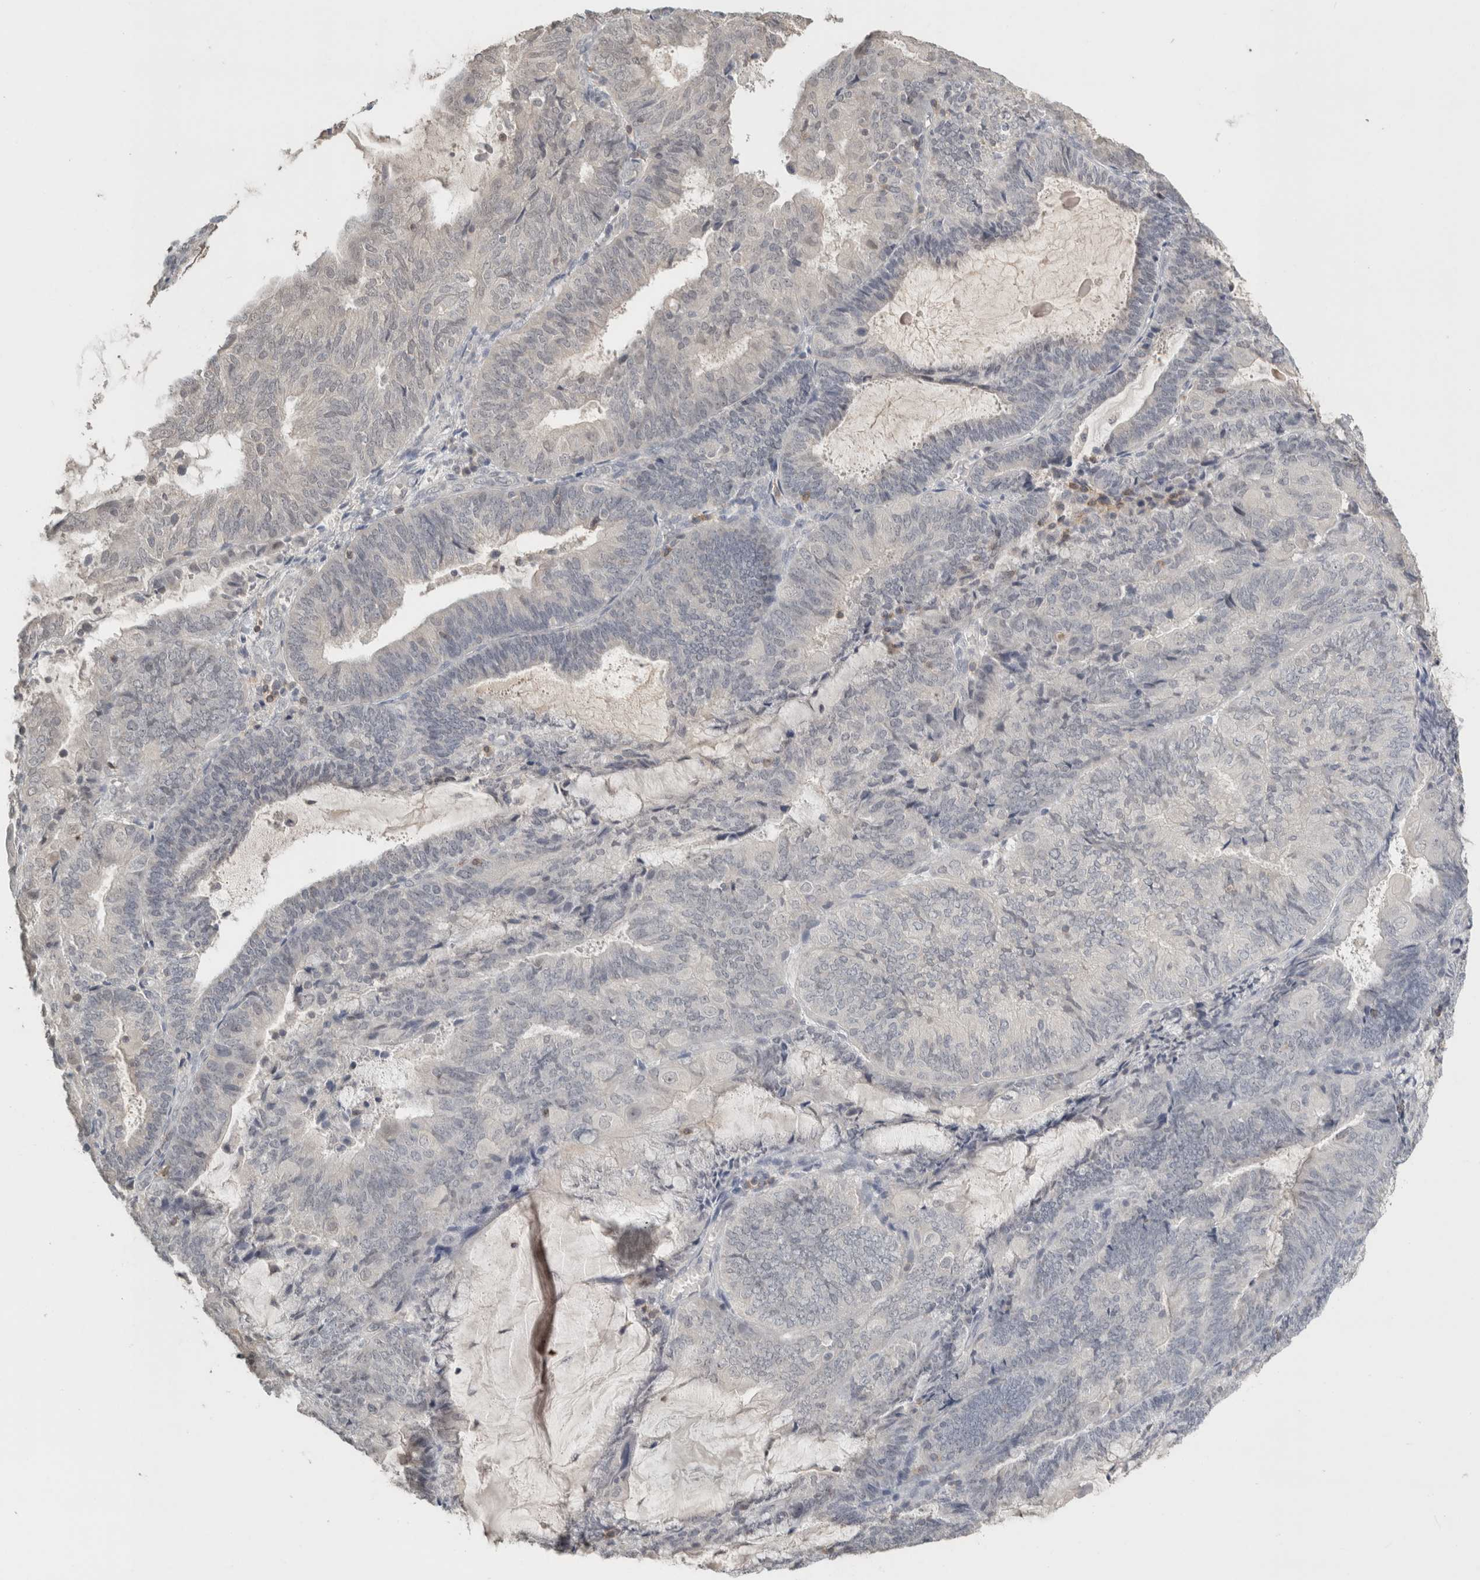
{"staining": {"intensity": "negative", "quantity": "none", "location": "none"}, "tissue": "endometrial cancer", "cell_type": "Tumor cells", "image_type": "cancer", "snomed": [{"axis": "morphology", "description": "Adenocarcinoma, NOS"}, {"axis": "topography", "description": "Endometrium"}], "caption": "This is a micrograph of immunohistochemistry (IHC) staining of endometrial cancer, which shows no staining in tumor cells.", "gene": "TRAT1", "patient": {"sex": "female", "age": 81}}